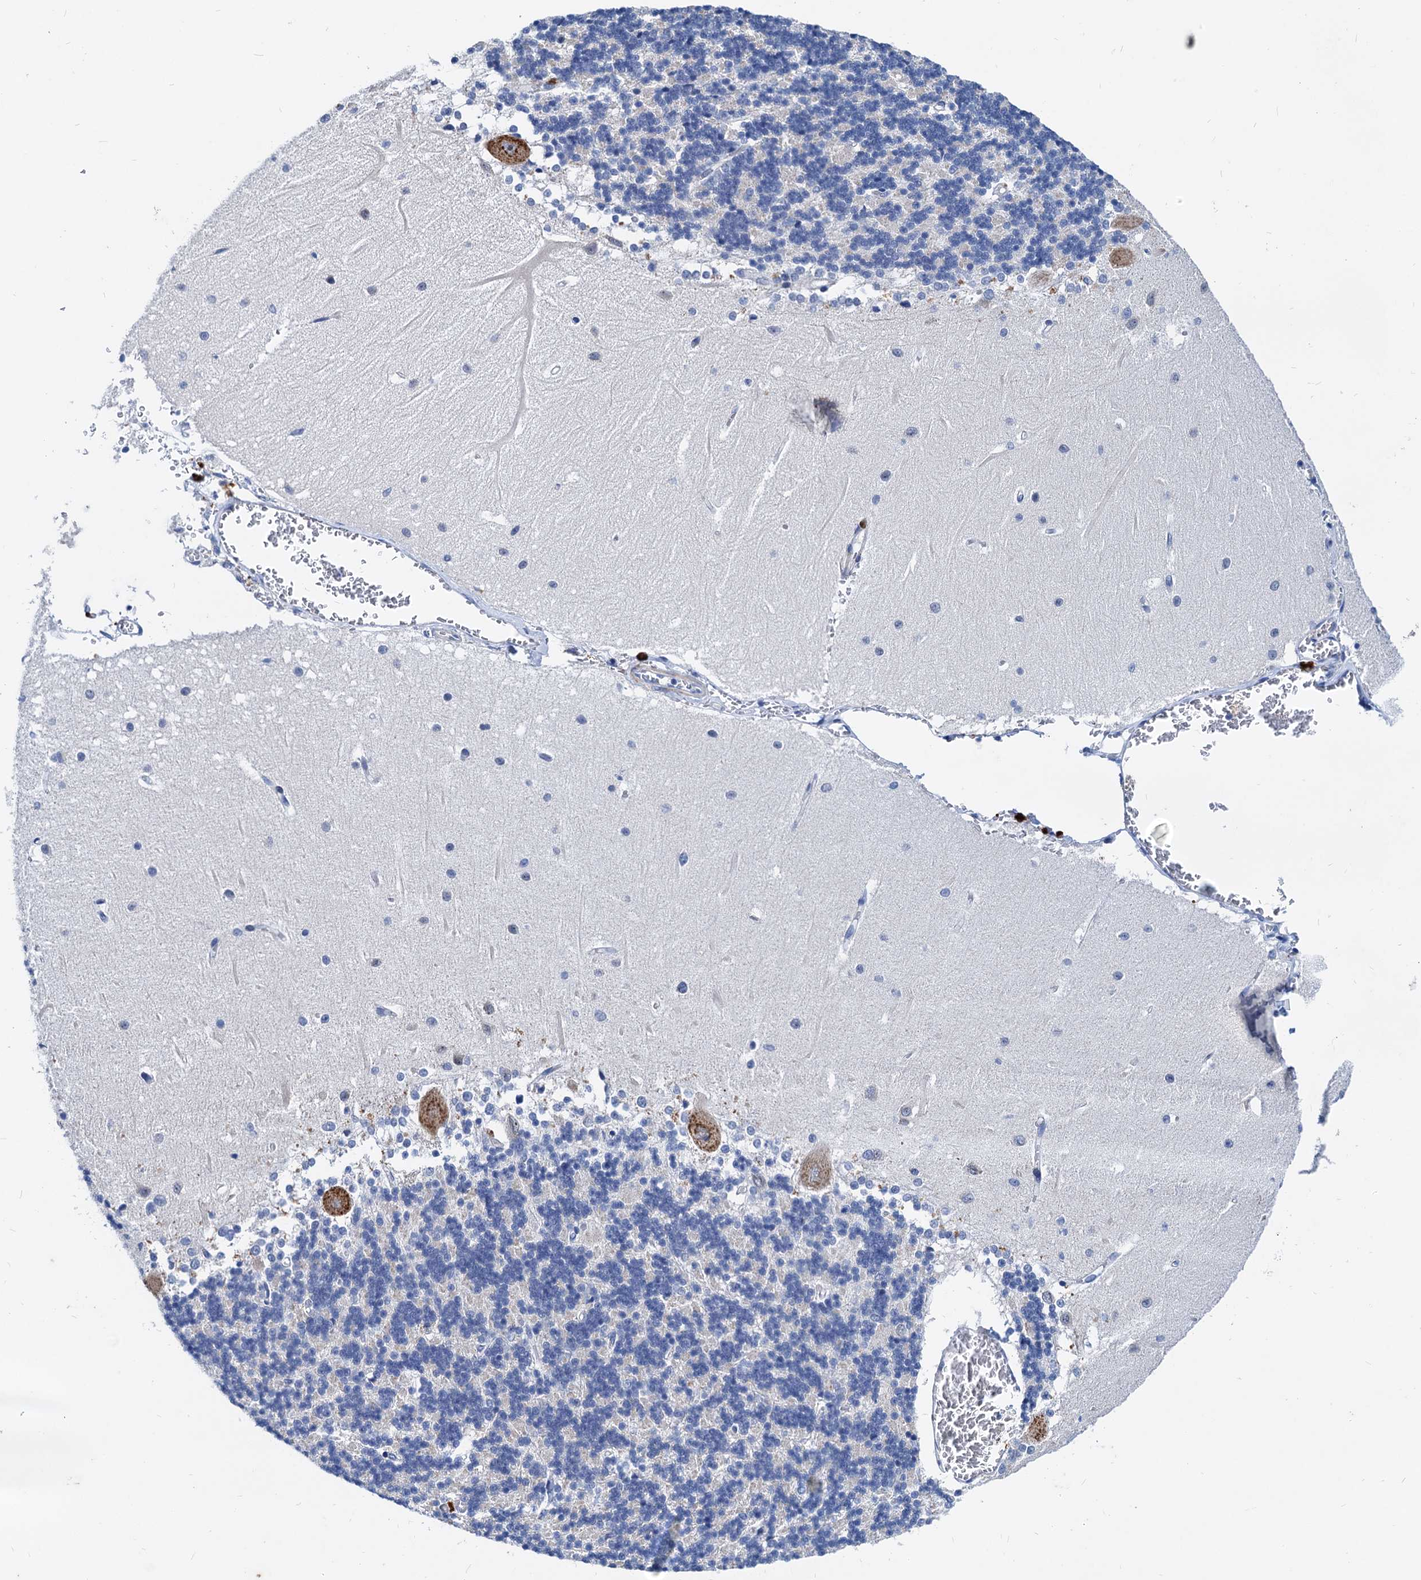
{"staining": {"intensity": "negative", "quantity": "none", "location": "none"}, "tissue": "cerebellum", "cell_type": "Cells in granular layer", "image_type": "normal", "snomed": [{"axis": "morphology", "description": "Normal tissue, NOS"}, {"axis": "topography", "description": "Cerebellum"}], "caption": "This is an immunohistochemistry (IHC) micrograph of unremarkable cerebellum. There is no expression in cells in granular layer.", "gene": "HSF2", "patient": {"sex": "male", "age": 37}}